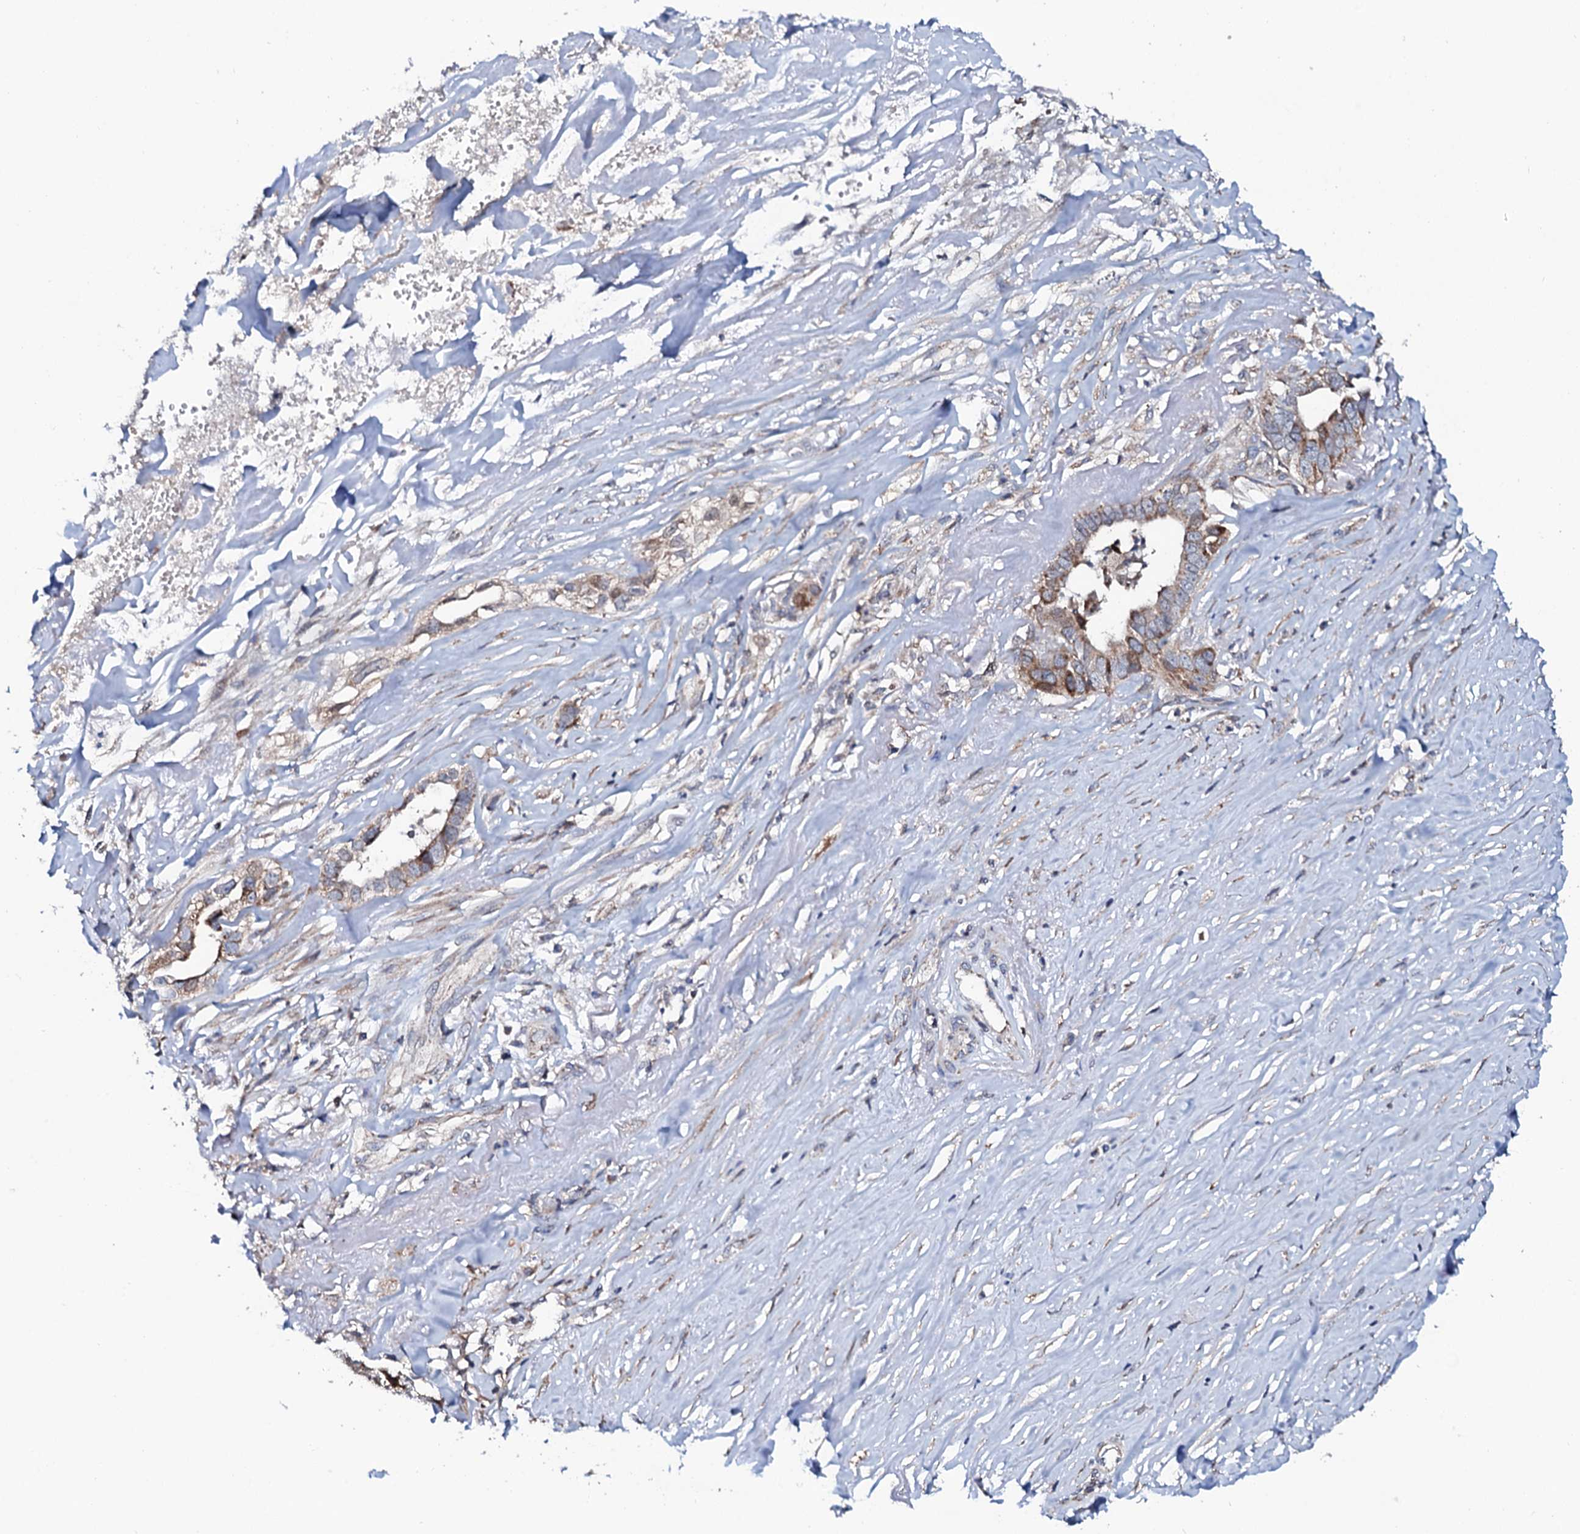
{"staining": {"intensity": "moderate", "quantity": ">75%", "location": "cytoplasmic/membranous"}, "tissue": "liver cancer", "cell_type": "Tumor cells", "image_type": "cancer", "snomed": [{"axis": "morphology", "description": "Cholangiocarcinoma"}, {"axis": "topography", "description": "Liver"}], "caption": "Tumor cells show moderate cytoplasmic/membranous staining in about >75% of cells in liver cholangiocarcinoma.", "gene": "PPP1R3D", "patient": {"sex": "female", "age": 79}}